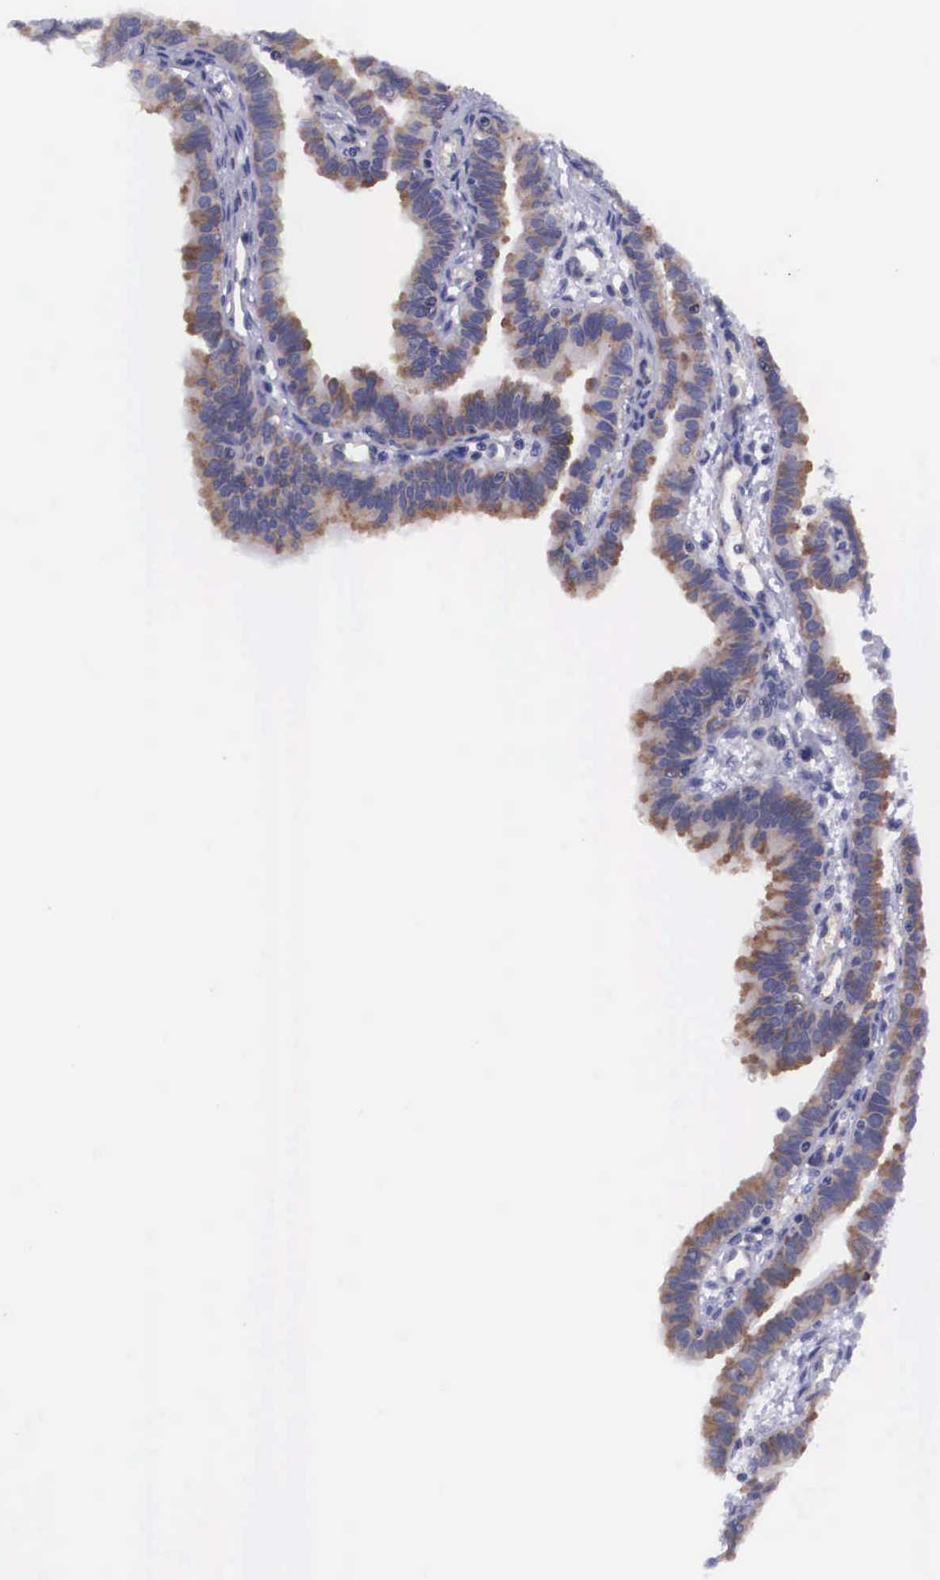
{"staining": {"intensity": "moderate", "quantity": "25%-75%", "location": "cytoplasmic/membranous"}, "tissue": "fallopian tube", "cell_type": "Glandular cells", "image_type": "normal", "snomed": [{"axis": "morphology", "description": "Normal tissue, NOS"}, {"axis": "topography", "description": "Fallopian tube"}], "caption": "Benign fallopian tube shows moderate cytoplasmic/membranous positivity in about 25%-75% of glandular cells The staining was performed using DAB (3,3'-diaminobenzidine), with brown indicating positive protein expression. Nuclei are stained blue with hematoxylin..", "gene": "BCAR1", "patient": {"sex": "female", "age": 32}}